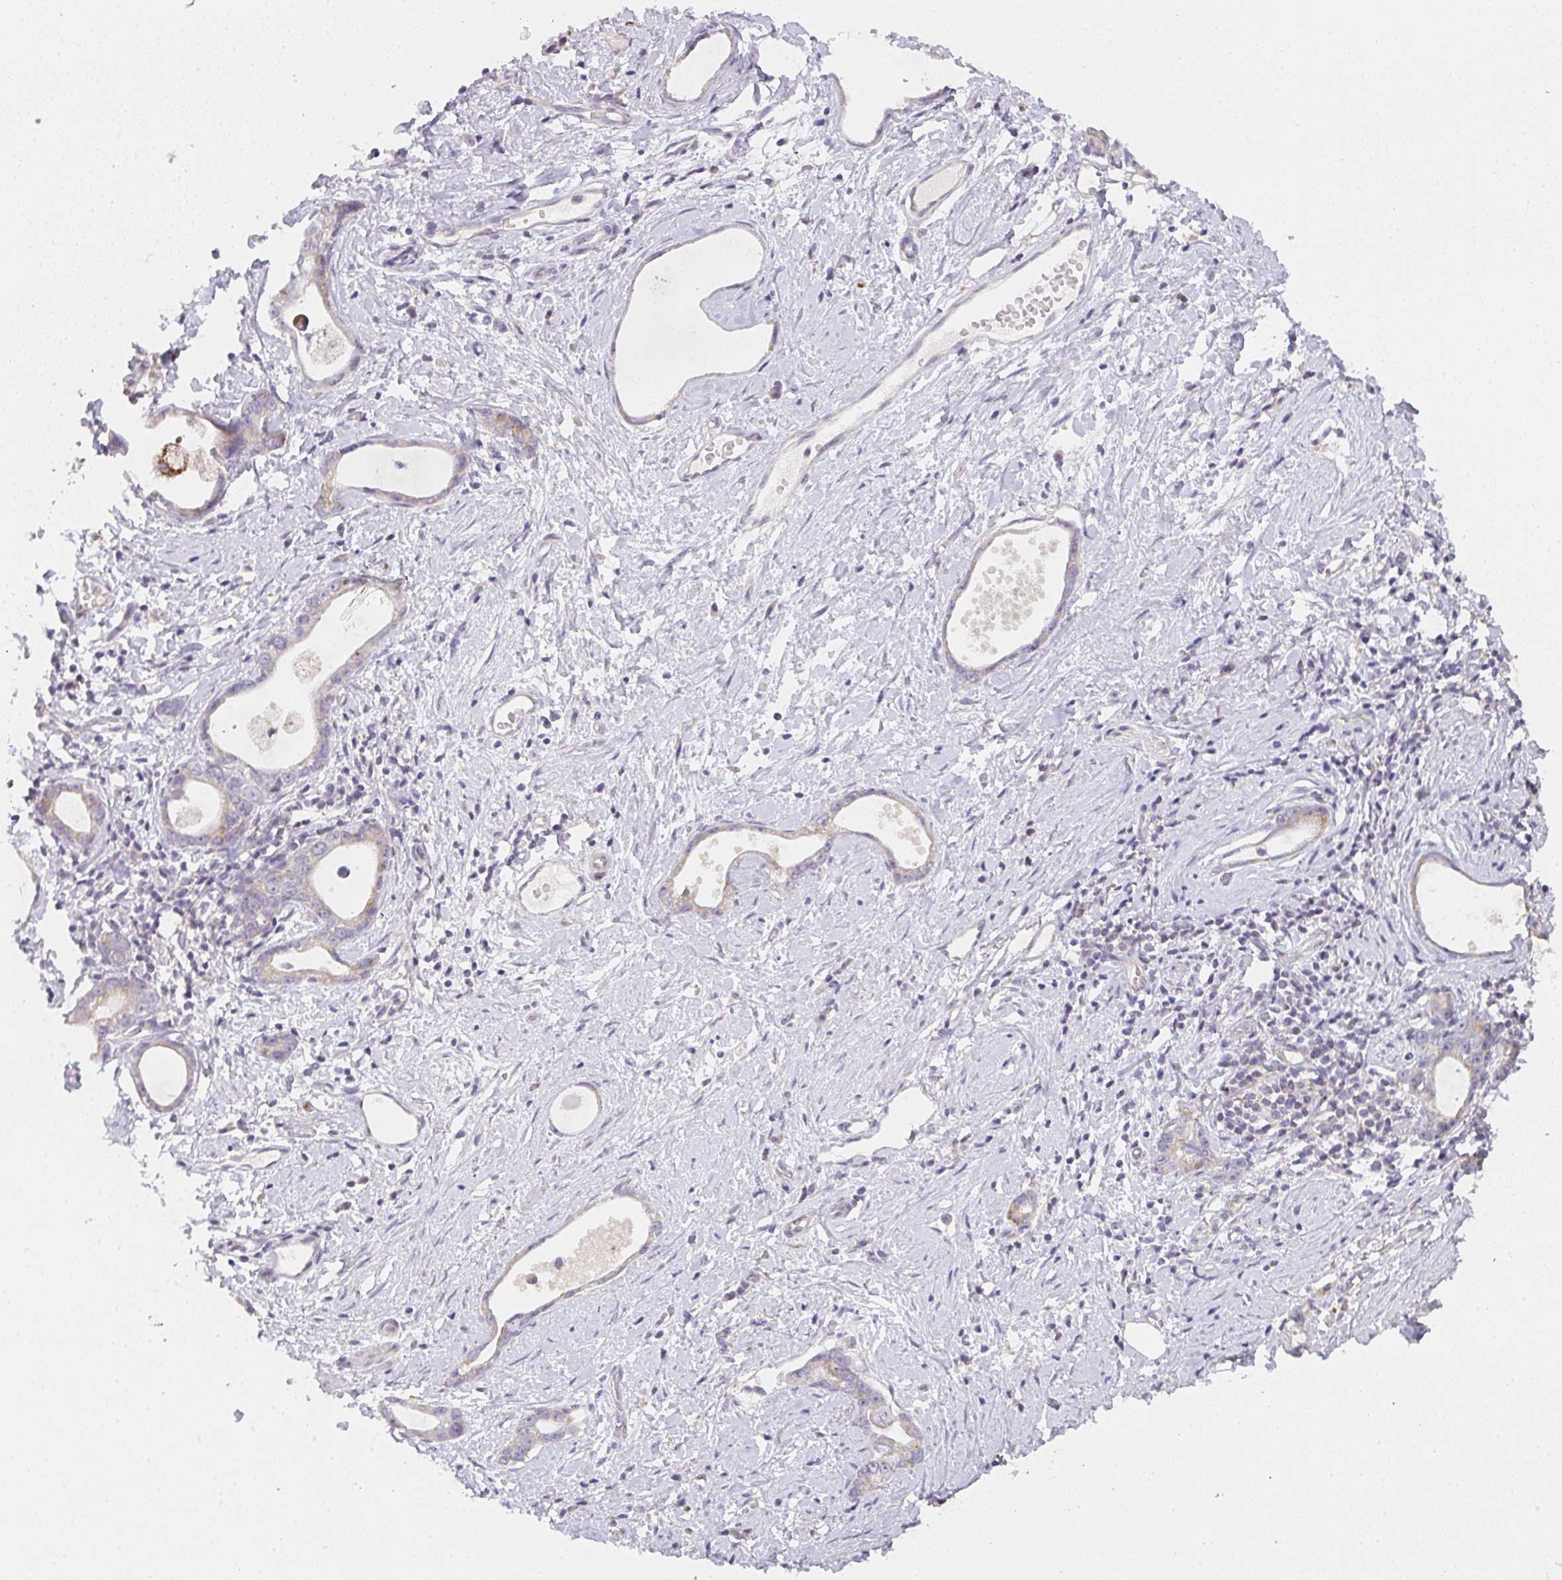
{"staining": {"intensity": "moderate", "quantity": "25%-75%", "location": "cytoplasmic/membranous"}, "tissue": "stomach cancer", "cell_type": "Tumor cells", "image_type": "cancer", "snomed": [{"axis": "morphology", "description": "Adenocarcinoma, NOS"}, {"axis": "topography", "description": "Stomach"}], "caption": "Brown immunohistochemical staining in human stomach cancer shows moderate cytoplasmic/membranous staining in about 25%-75% of tumor cells. Ihc stains the protein of interest in brown and the nuclei are stained blue.", "gene": "TMEM219", "patient": {"sex": "male", "age": 55}}